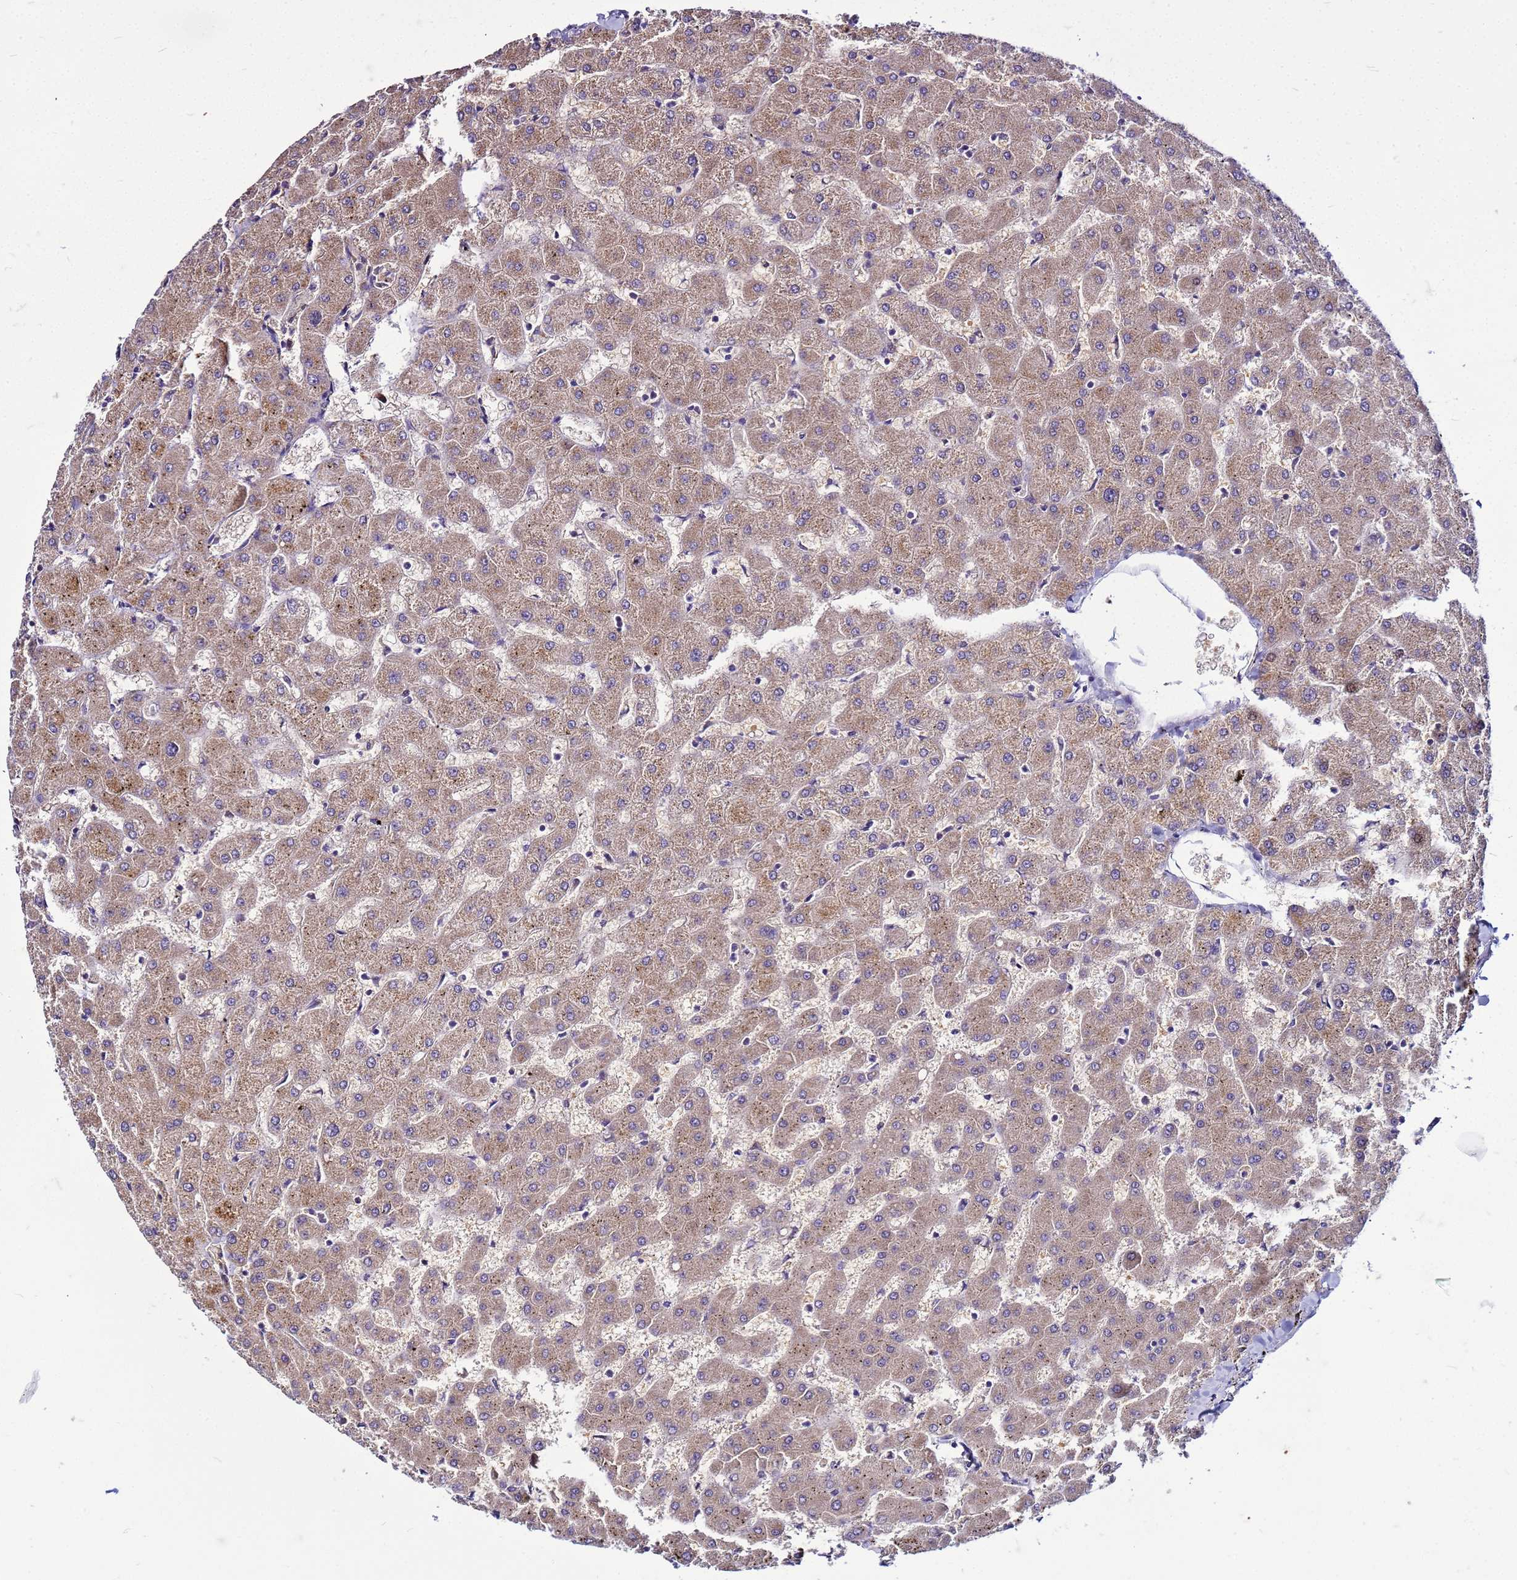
{"staining": {"intensity": "negative", "quantity": "none", "location": "none"}, "tissue": "liver", "cell_type": "Cholangiocytes", "image_type": "normal", "snomed": [{"axis": "morphology", "description": "Normal tissue, NOS"}, {"axis": "topography", "description": "Liver"}], "caption": "Immunohistochemistry (IHC) of benign liver reveals no staining in cholangiocytes.", "gene": "PKD1", "patient": {"sex": "female", "age": 63}}